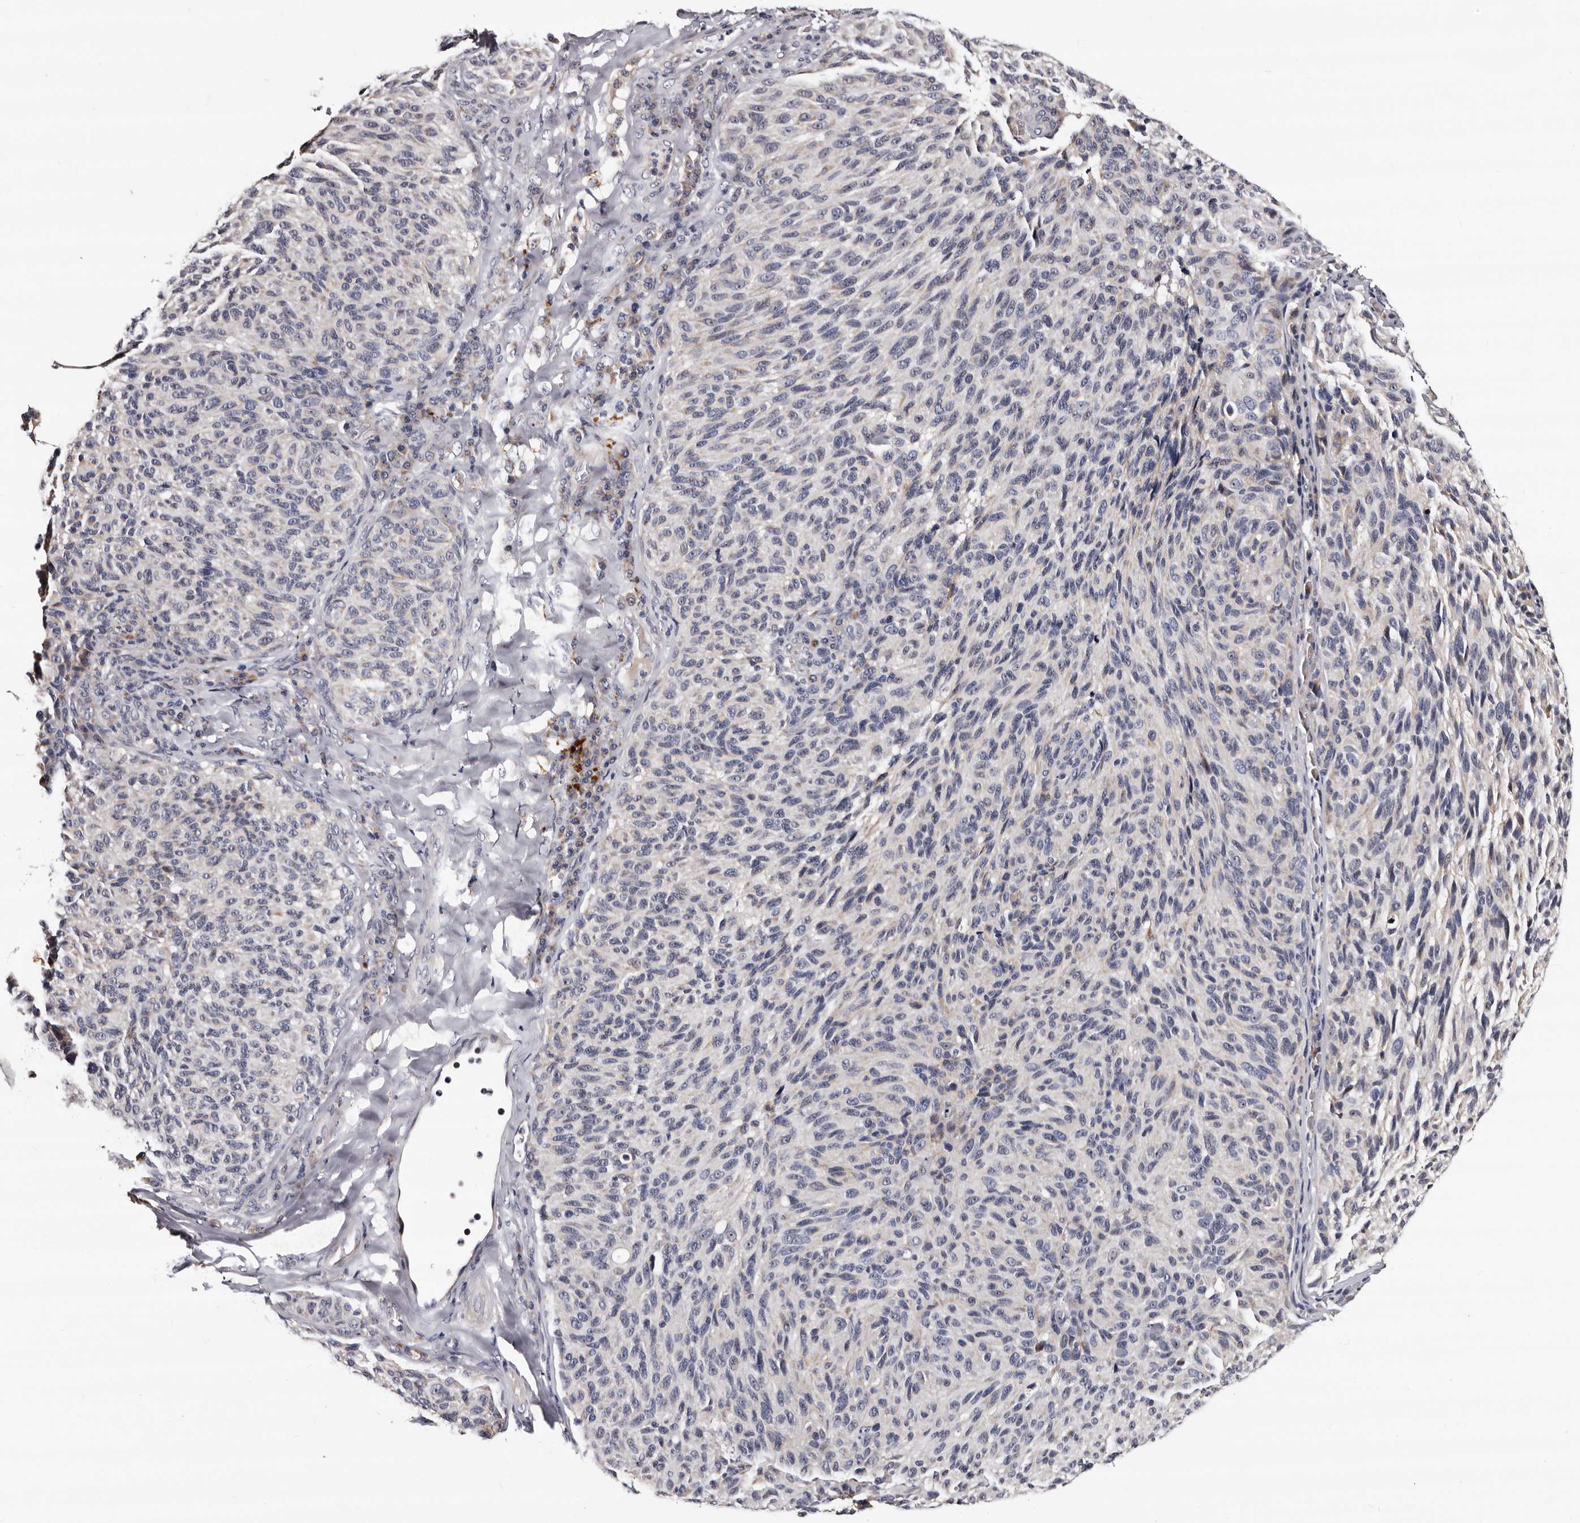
{"staining": {"intensity": "negative", "quantity": "none", "location": "none"}, "tissue": "melanoma", "cell_type": "Tumor cells", "image_type": "cancer", "snomed": [{"axis": "morphology", "description": "Malignant melanoma, NOS"}, {"axis": "topography", "description": "Skin"}], "caption": "Human melanoma stained for a protein using immunohistochemistry reveals no expression in tumor cells.", "gene": "TAF4B", "patient": {"sex": "female", "age": 73}}